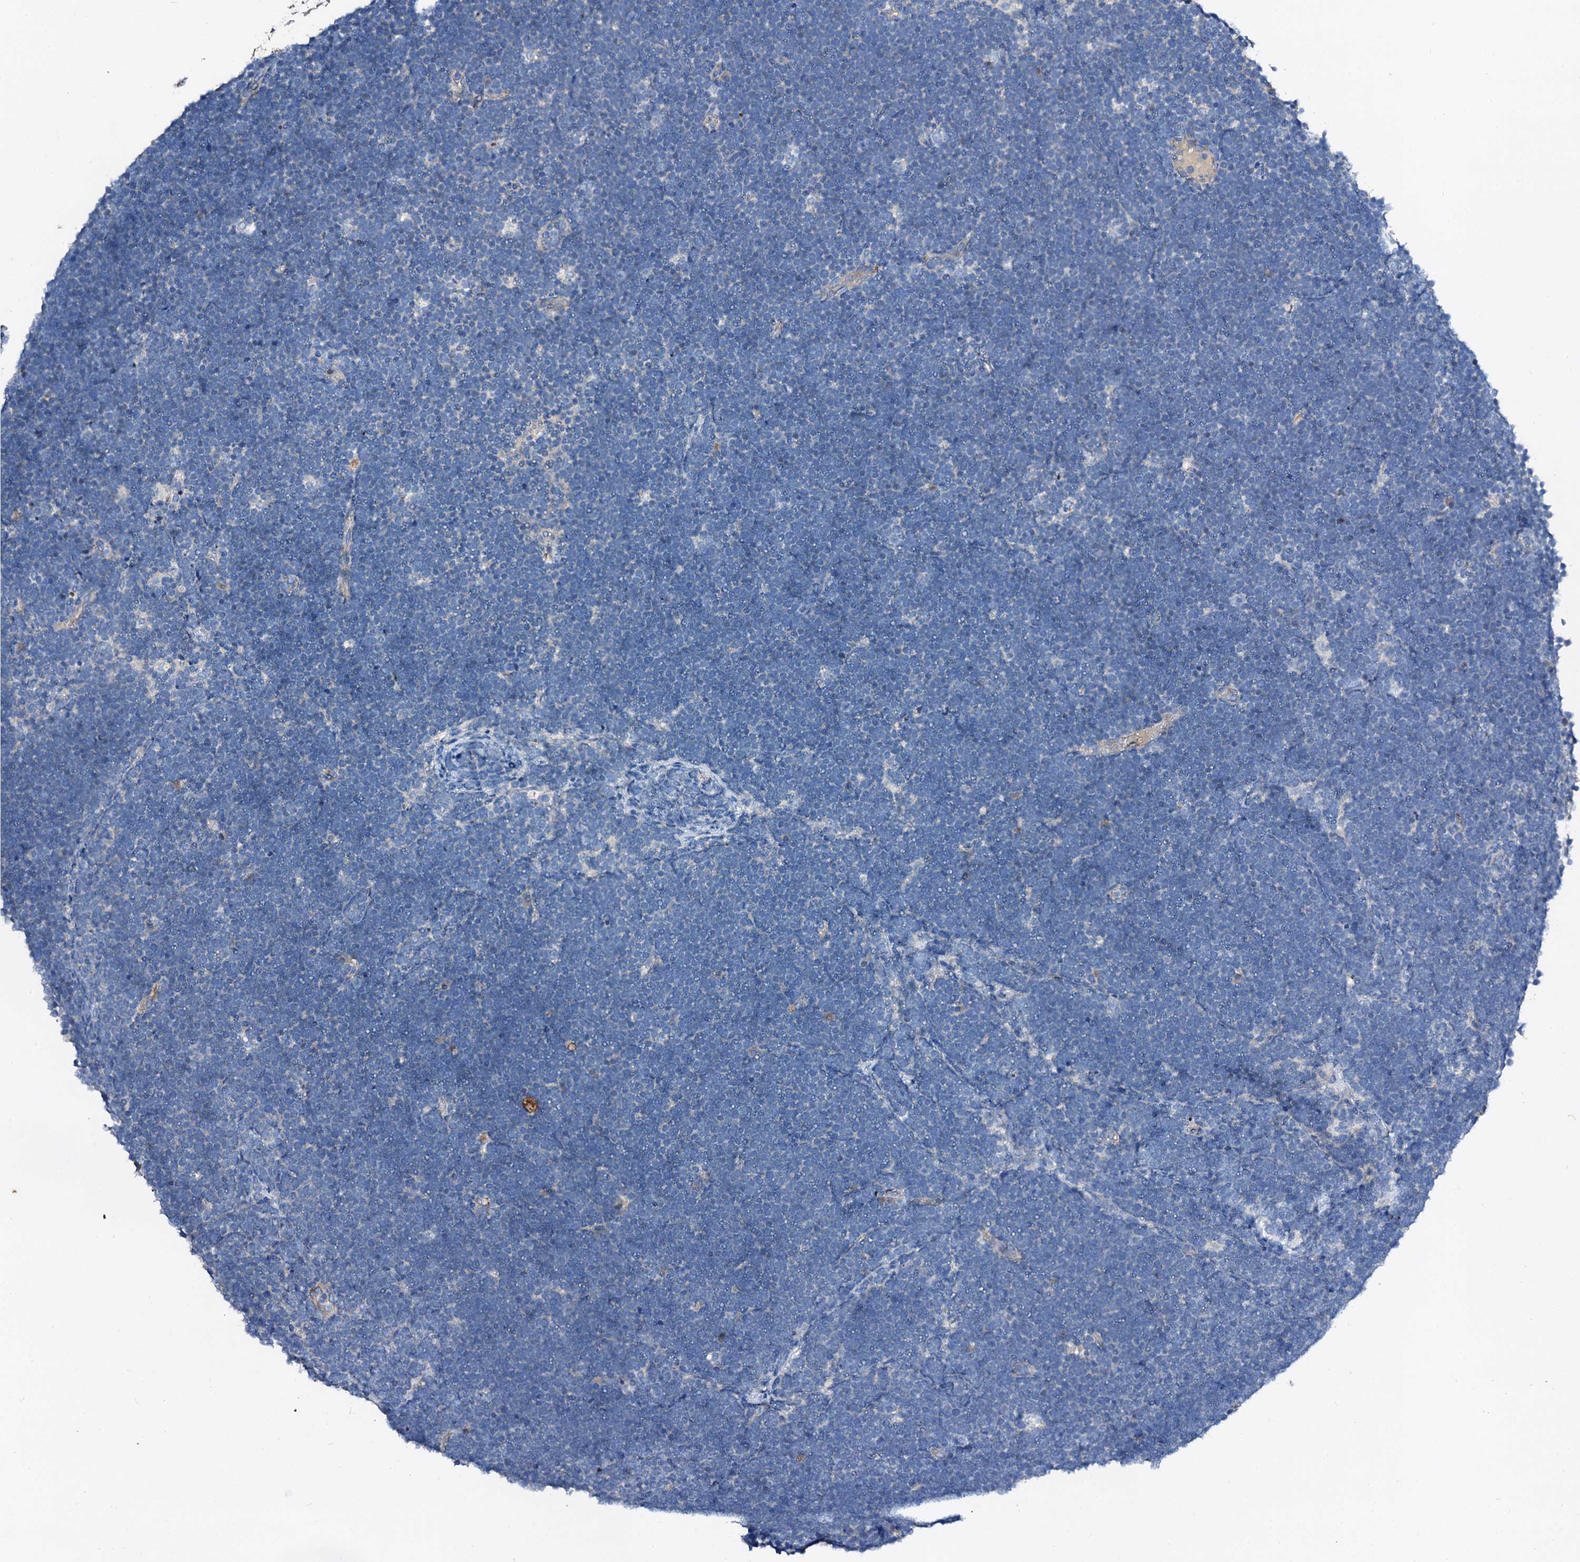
{"staining": {"intensity": "negative", "quantity": "none", "location": "none"}, "tissue": "lymphoma", "cell_type": "Tumor cells", "image_type": "cancer", "snomed": [{"axis": "morphology", "description": "Malignant lymphoma, non-Hodgkin's type, High grade"}, {"axis": "topography", "description": "Lymph node"}], "caption": "Immunohistochemistry (IHC) of lymphoma demonstrates no expression in tumor cells. The staining is performed using DAB brown chromogen with nuclei counter-stained in using hematoxylin.", "gene": "FIBIN", "patient": {"sex": "male", "age": 13}}